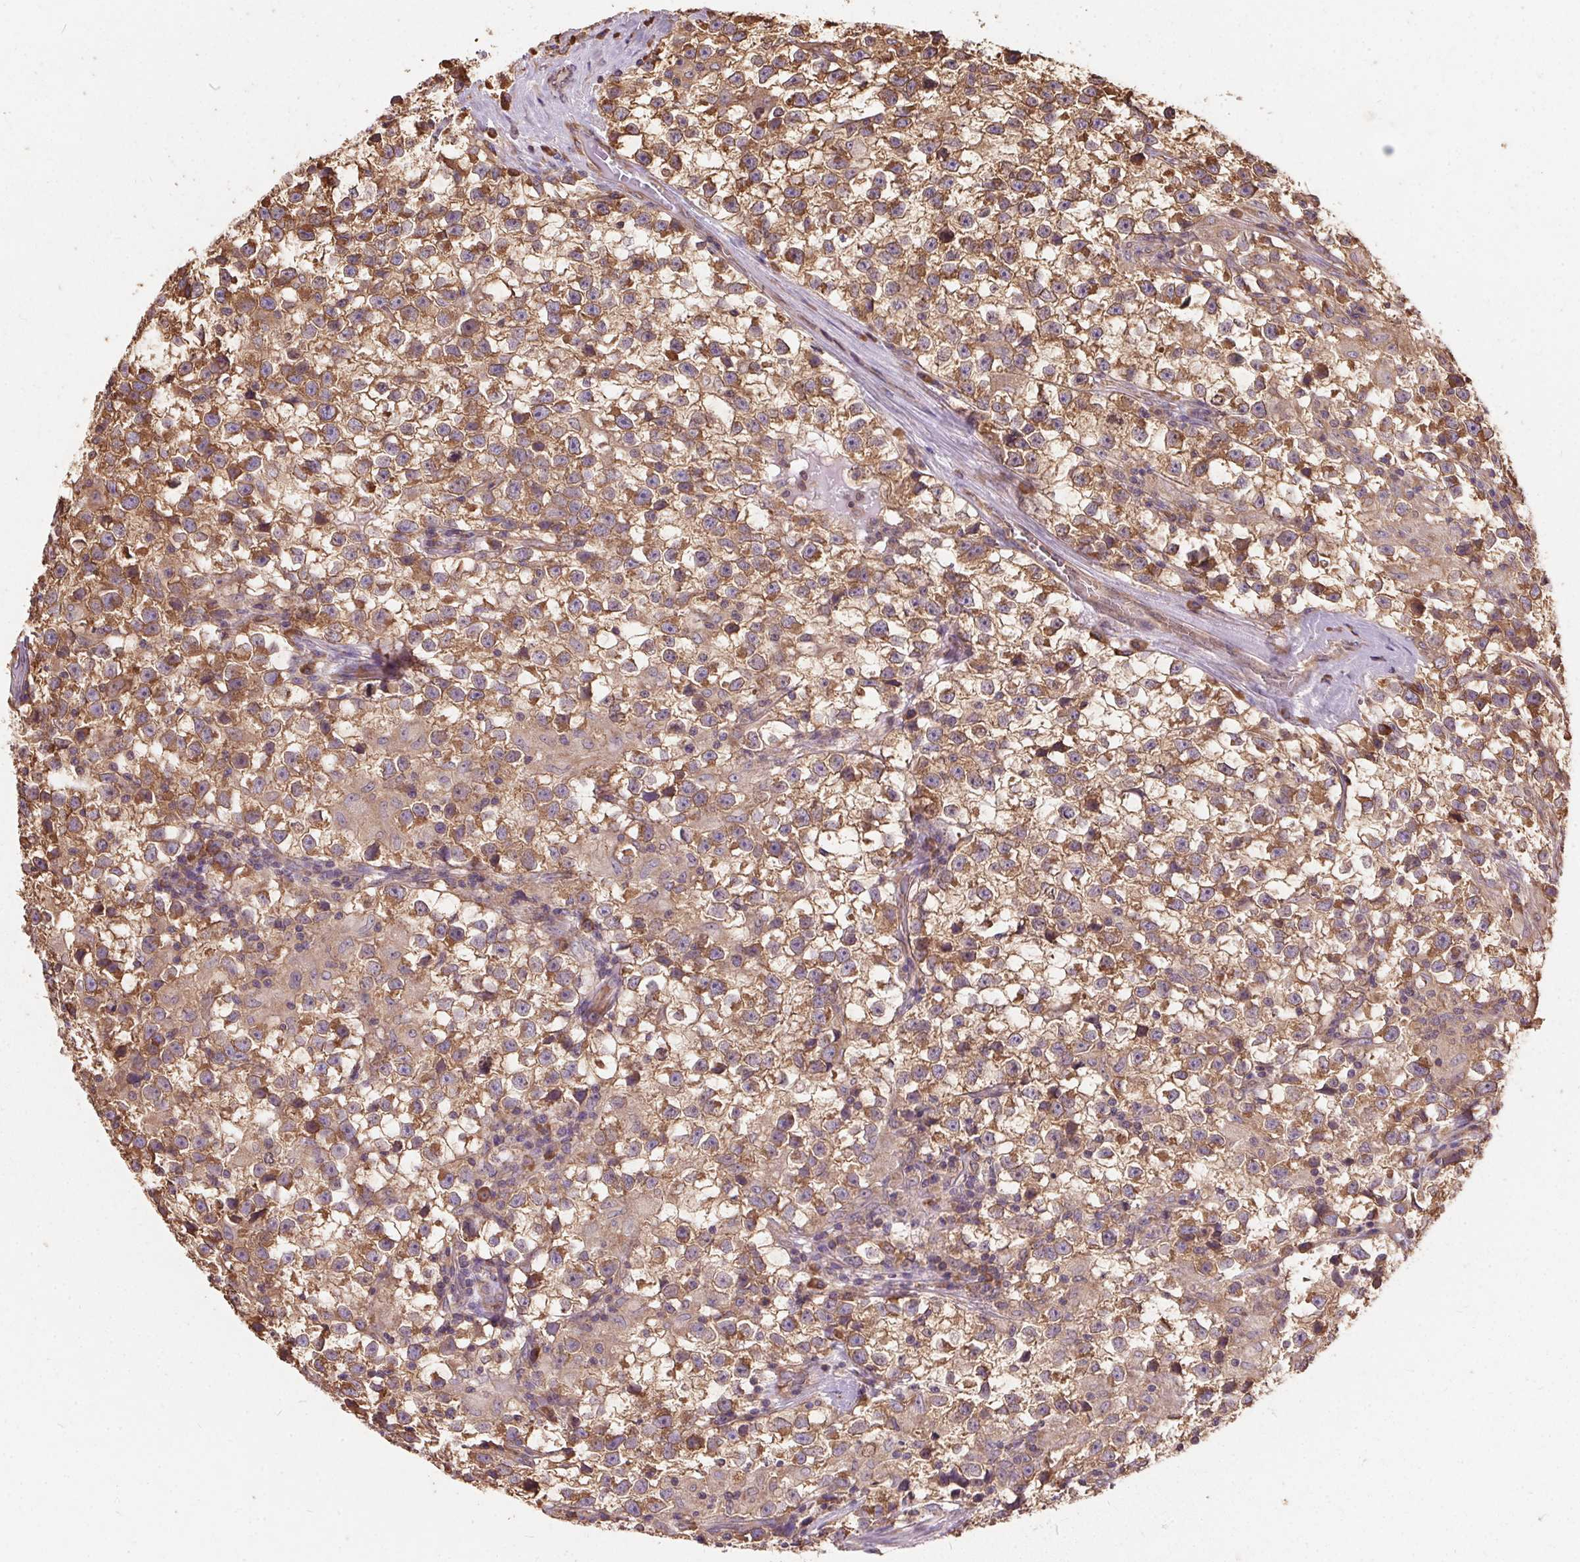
{"staining": {"intensity": "moderate", "quantity": ">75%", "location": "cytoplasmic/membranous"}, "tissue": "testis cancer", "cell_type": "Tumor cells", "image_type": "cancer", "snomed": [{"axis": "morphology", "description": "Seminoma, NOS"}, {"axis": "topography", "description": "Testis"}], "caption": "A brown stain highlights moderate cytoplasmic/membranous positivity of a protein in human testis seminoma tumor cells.", "gene": "EIF2S1", "patient": {"sex": "male", "age": 31}}